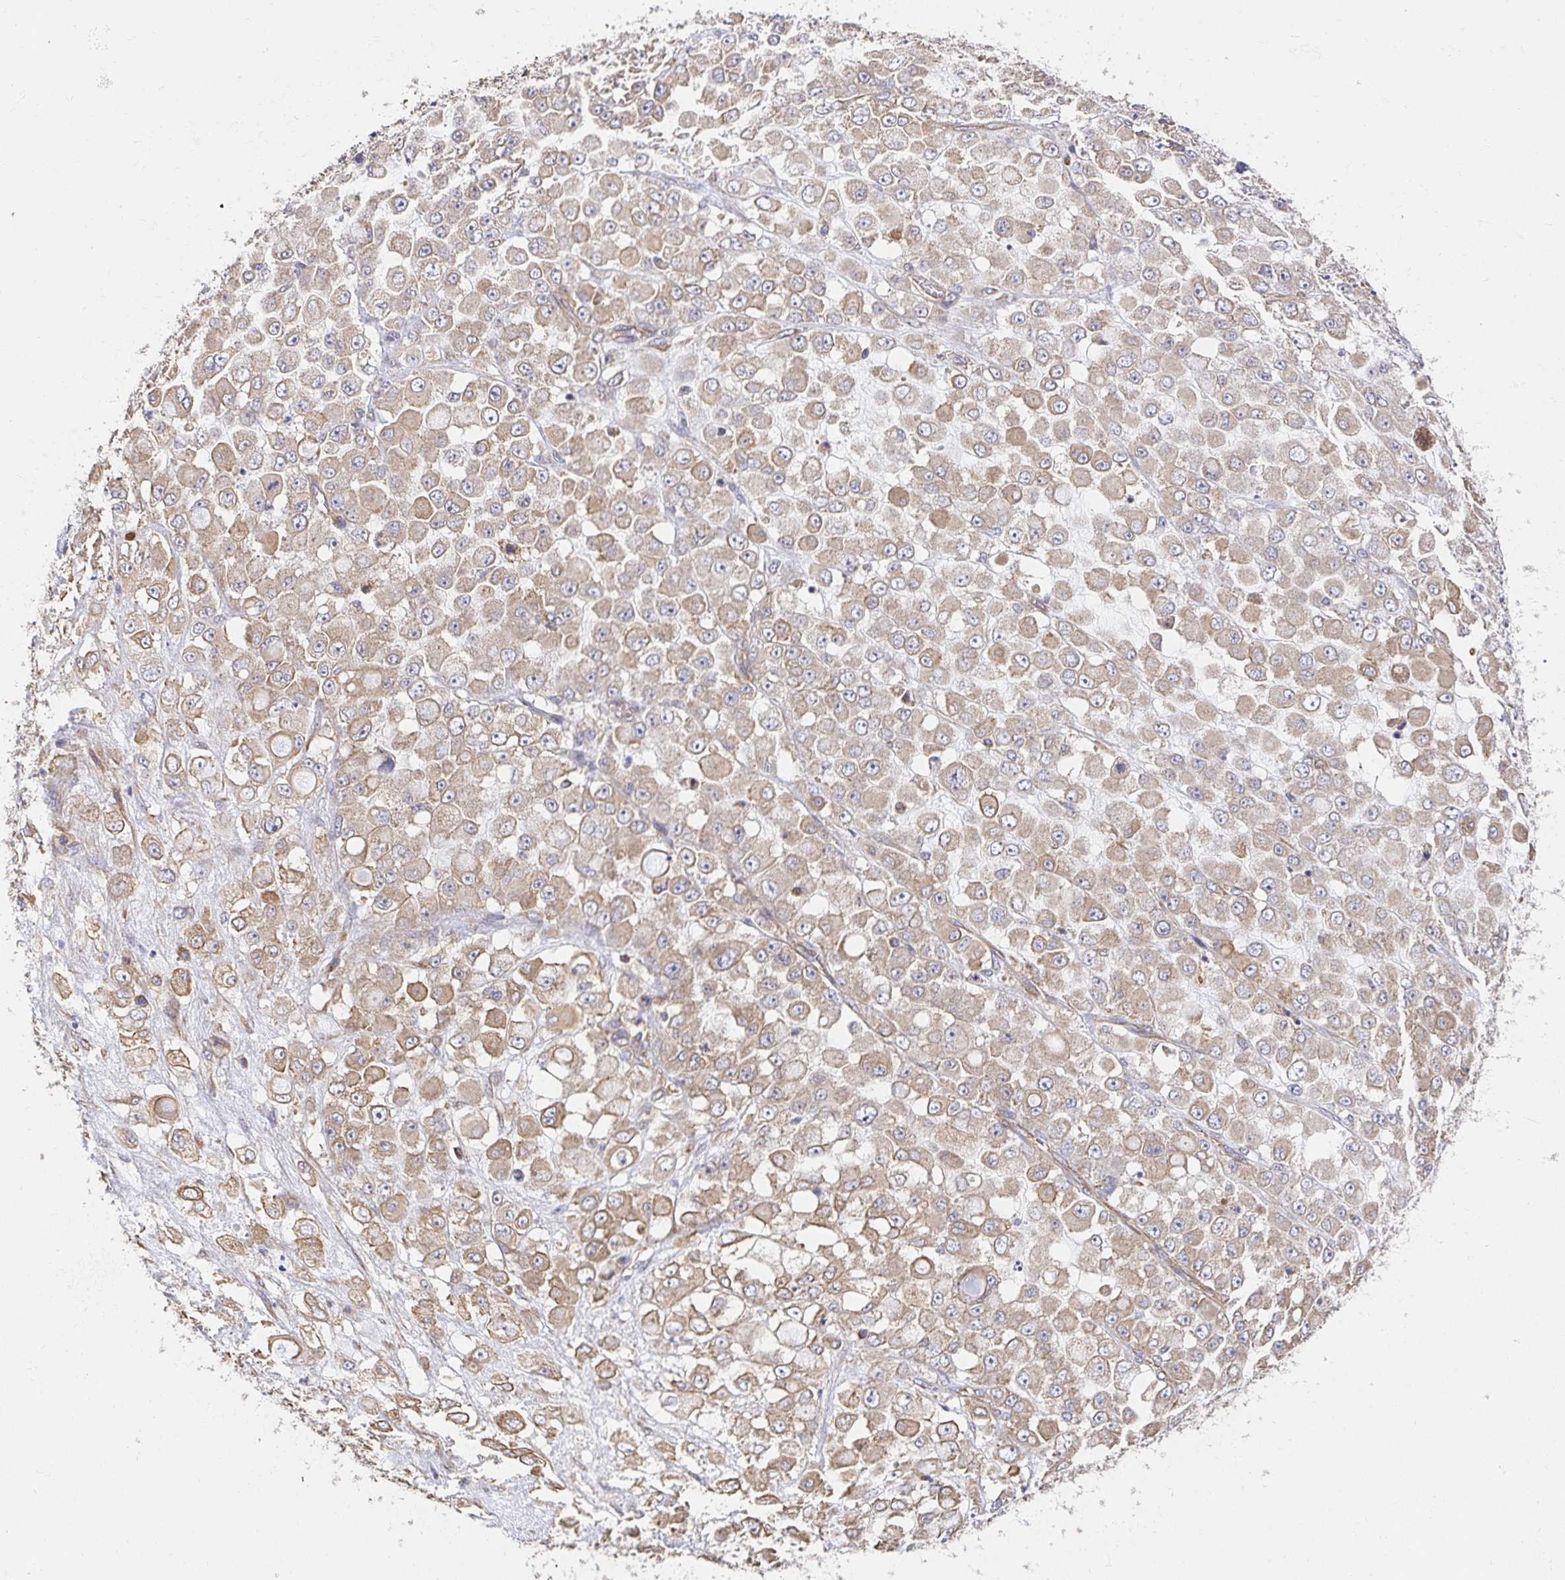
{"staining": {"intensity": "weak", "quantity": ">75%", "location": "cytoplasmic/membranous"}, "tissue": "stomach cancer", "cell_type": "Tumor cells", "image_type": "cancer", "snomed": [{"axis": "morphology", "description": "Adenocarcinoma, NOS"}, {"axis": "topography", "description": "Stomach"}], "caption": "Stomach cancer stained for a protein shows weak cytoplasmic/membranous positivity in tumor cells.", "gene": "APBB1", "patient": {"sex": "female", "age": 76}}